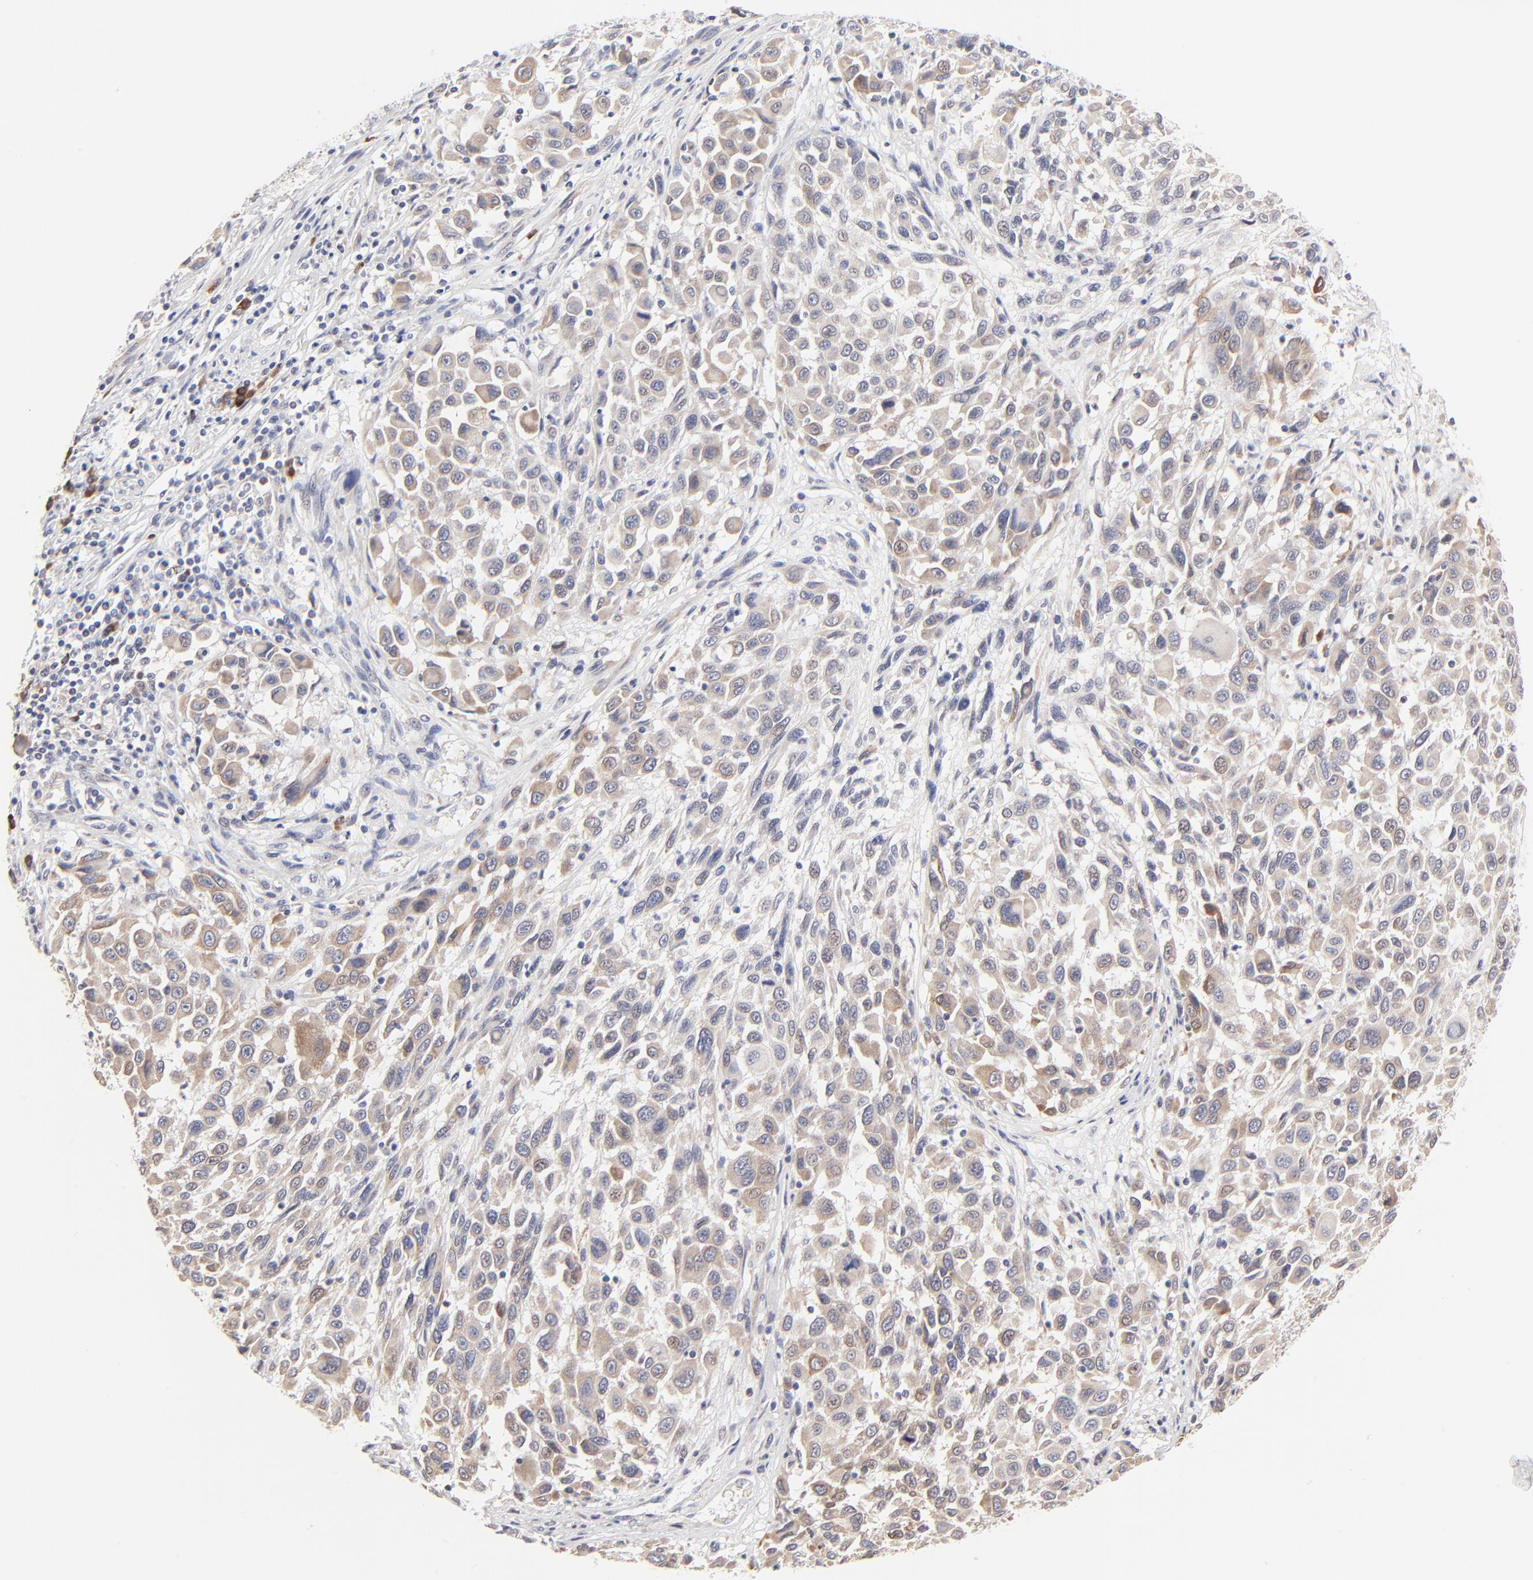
{"staining": {"intensity": "weak", "quantity": ">75%", "location": "cytoplasmic/membranous"}, "tissue": "melanoma", "cell_type": "Tumor cells", "image_type": "cancer", "snomed": [{"axis": "morphology", "description": "Malignant melanoma, Metastatic site"}, {"axis": "topography", "description": "Lymph node"}], "caption": "Protein analysis of malignant melanoma (metastatic site) tissue demonstrates weak cytoplasmic/membranous positivity in approximately >75% of tumor cells. The staining is performed using DAB (3,3'-diaminobenzidine) brown chromogen to label protein expression. The nuclei are counter-stained blue using hematoxylin.", "gene": "TRIM22", "patient": {"sex": "male", "age": 61}}